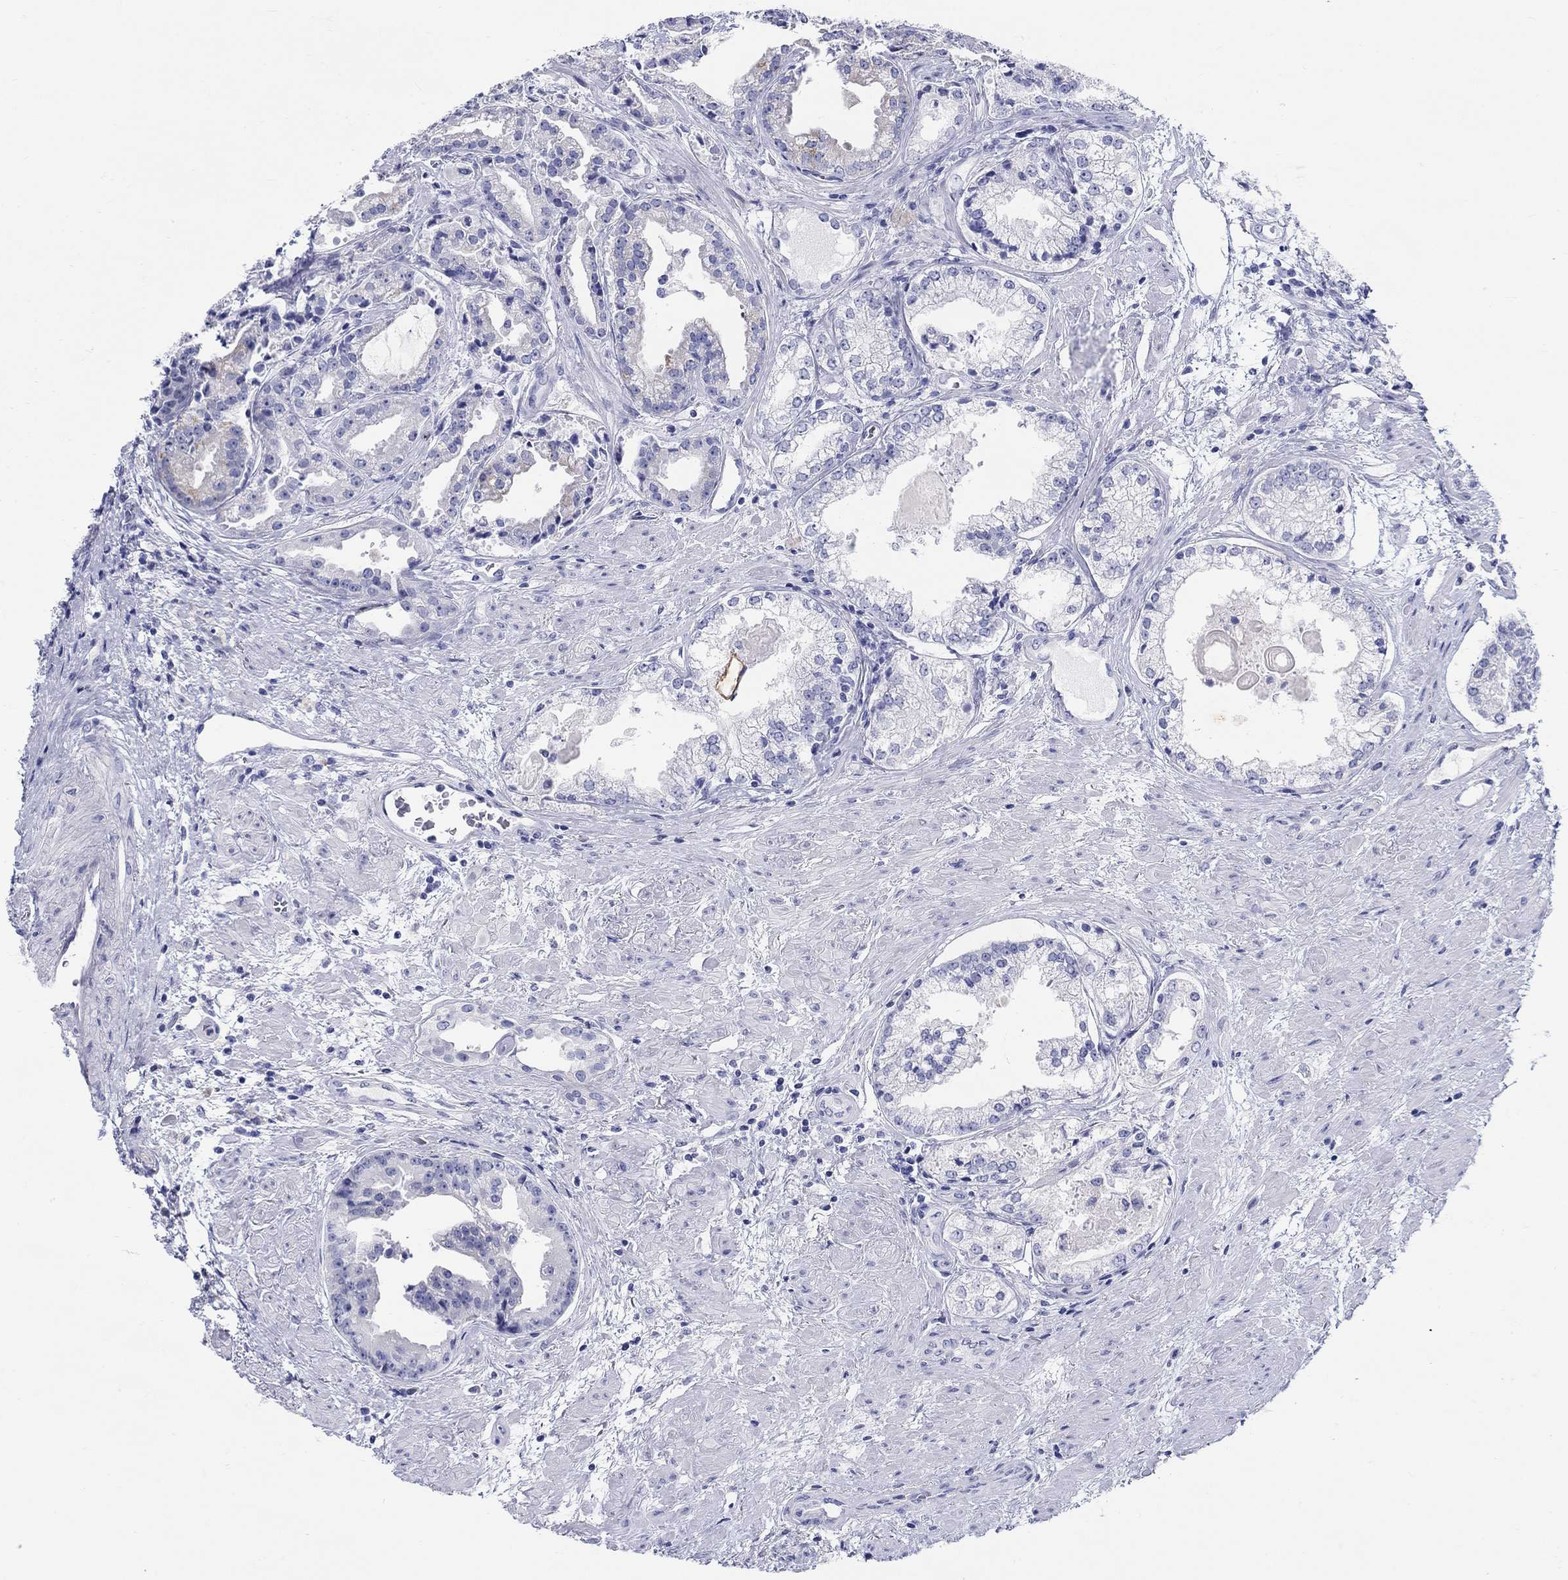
{"staining": {"intensity": "negative", "quantity": "none", "location": "none"}, "tissue": "prostate cancer", "cell_type": "Tumor cells", "image_type": "cancer", "snomed": [{"axis": "morphology", "description": "Adenocarcinoma, NOS"}, {"axis": "morphology", "description": "Adenocarcinoma, High grade"}, {"axis": "topography", "description": "Prostate"}], "caption": "DAB immunohistochemical staining of human prostate cancer (adenocarcinoma (high-grade)) shows no significant positivity in tumor cells.", "gene": "CRYGS", "patient": {"sex": "male", "age": 64}}